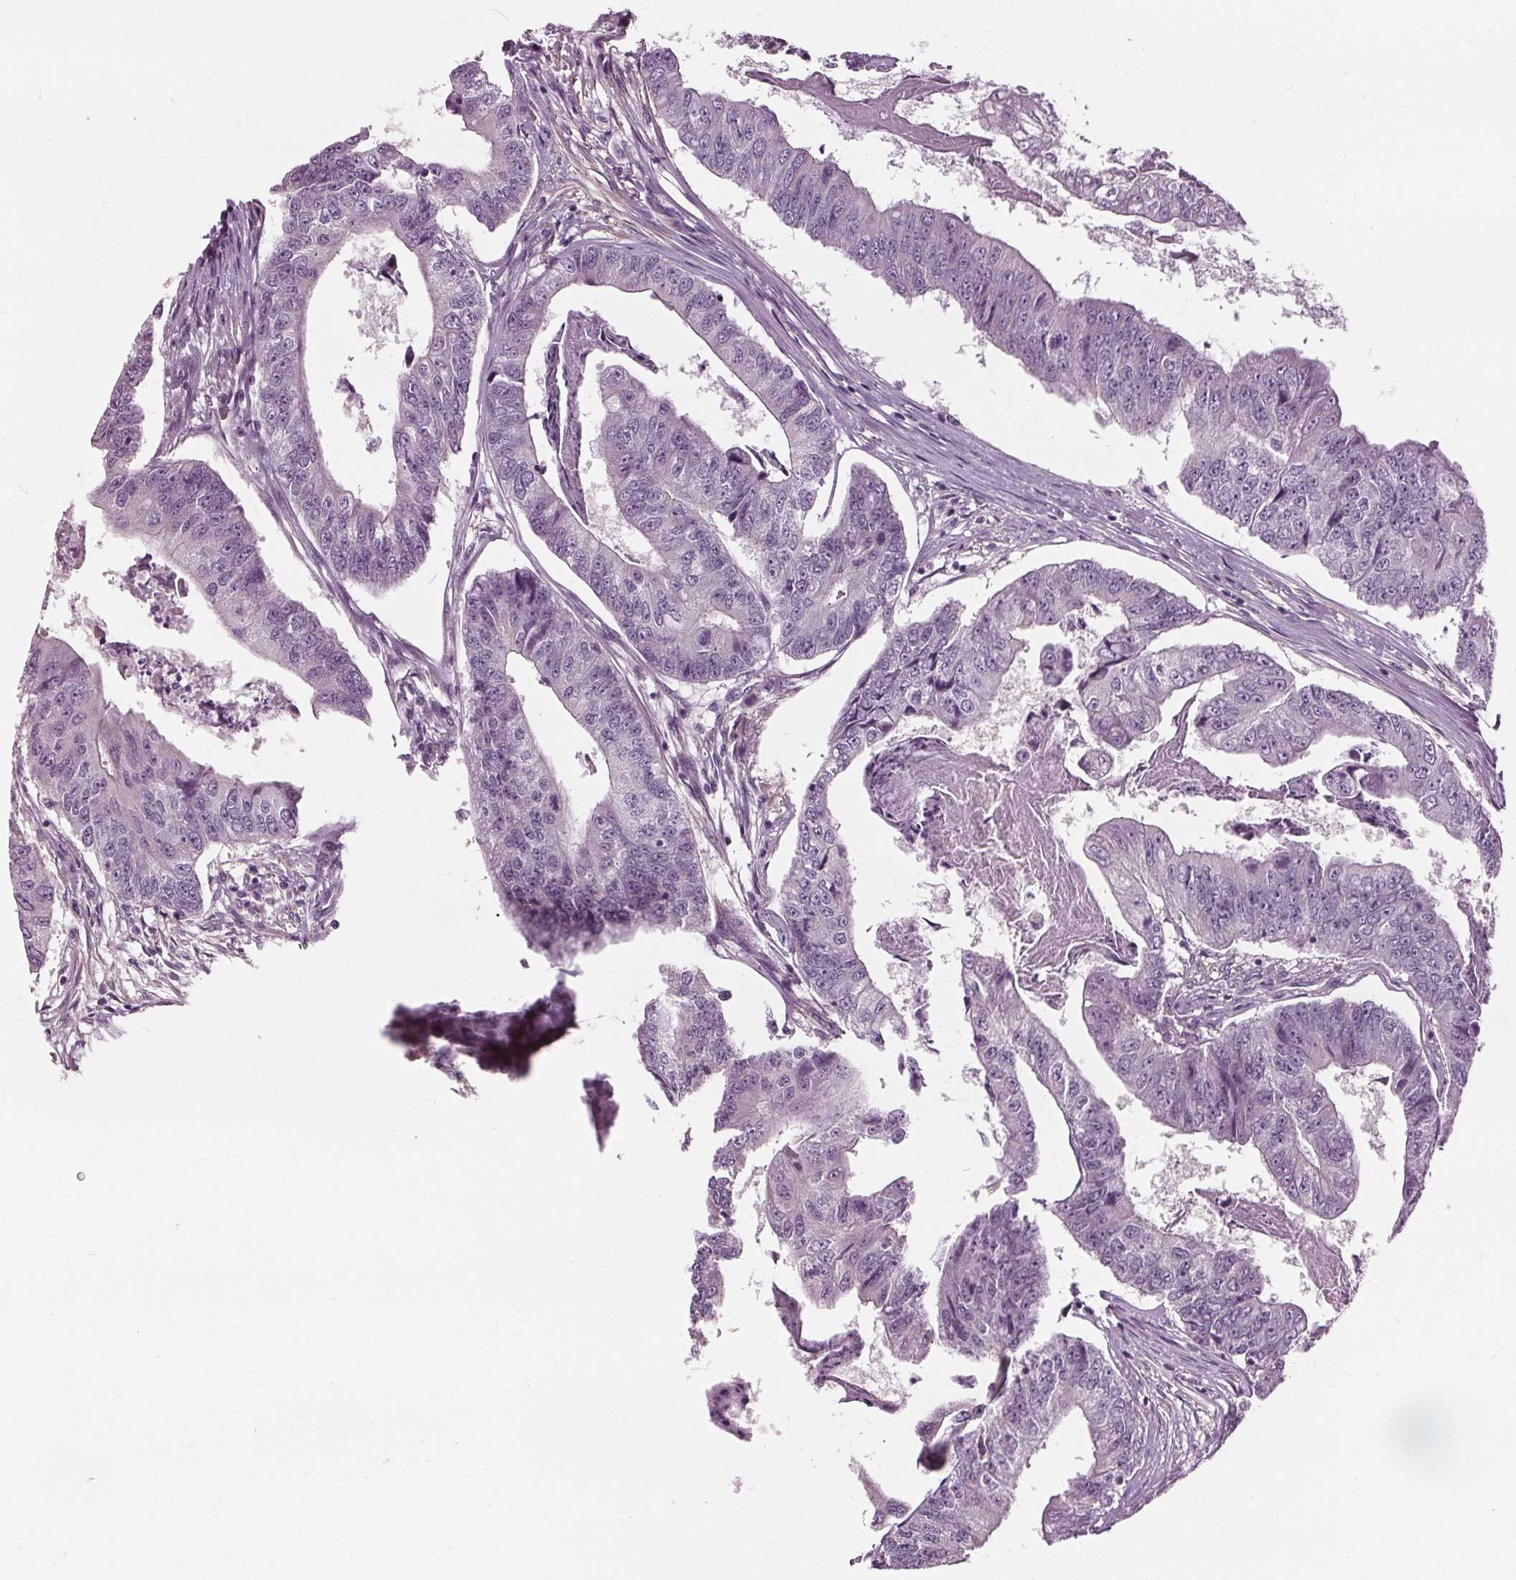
{"staining": {"intensity": "negative", "quantity": "none", "location": "none"}, "tissue": "colorectal cancer", "cell_type": "Tumor cells", "image_type": "cancer", "snomed": [{"axis": "morphology", "description": "Adenocarcinoma, NOS"}, {"axis": "topography", "description": "Colon"}], "caption": "Immunohistochemistry histopathology image of neoplastic tissue: adenocarcinoma (colorectal) stained with DAB (3,3'-diaminobenzidine) demonstrates no significant protein positivity in tumor cells.", "gene": "RASA1", "patient": {"sex": "female", "age": 67}}